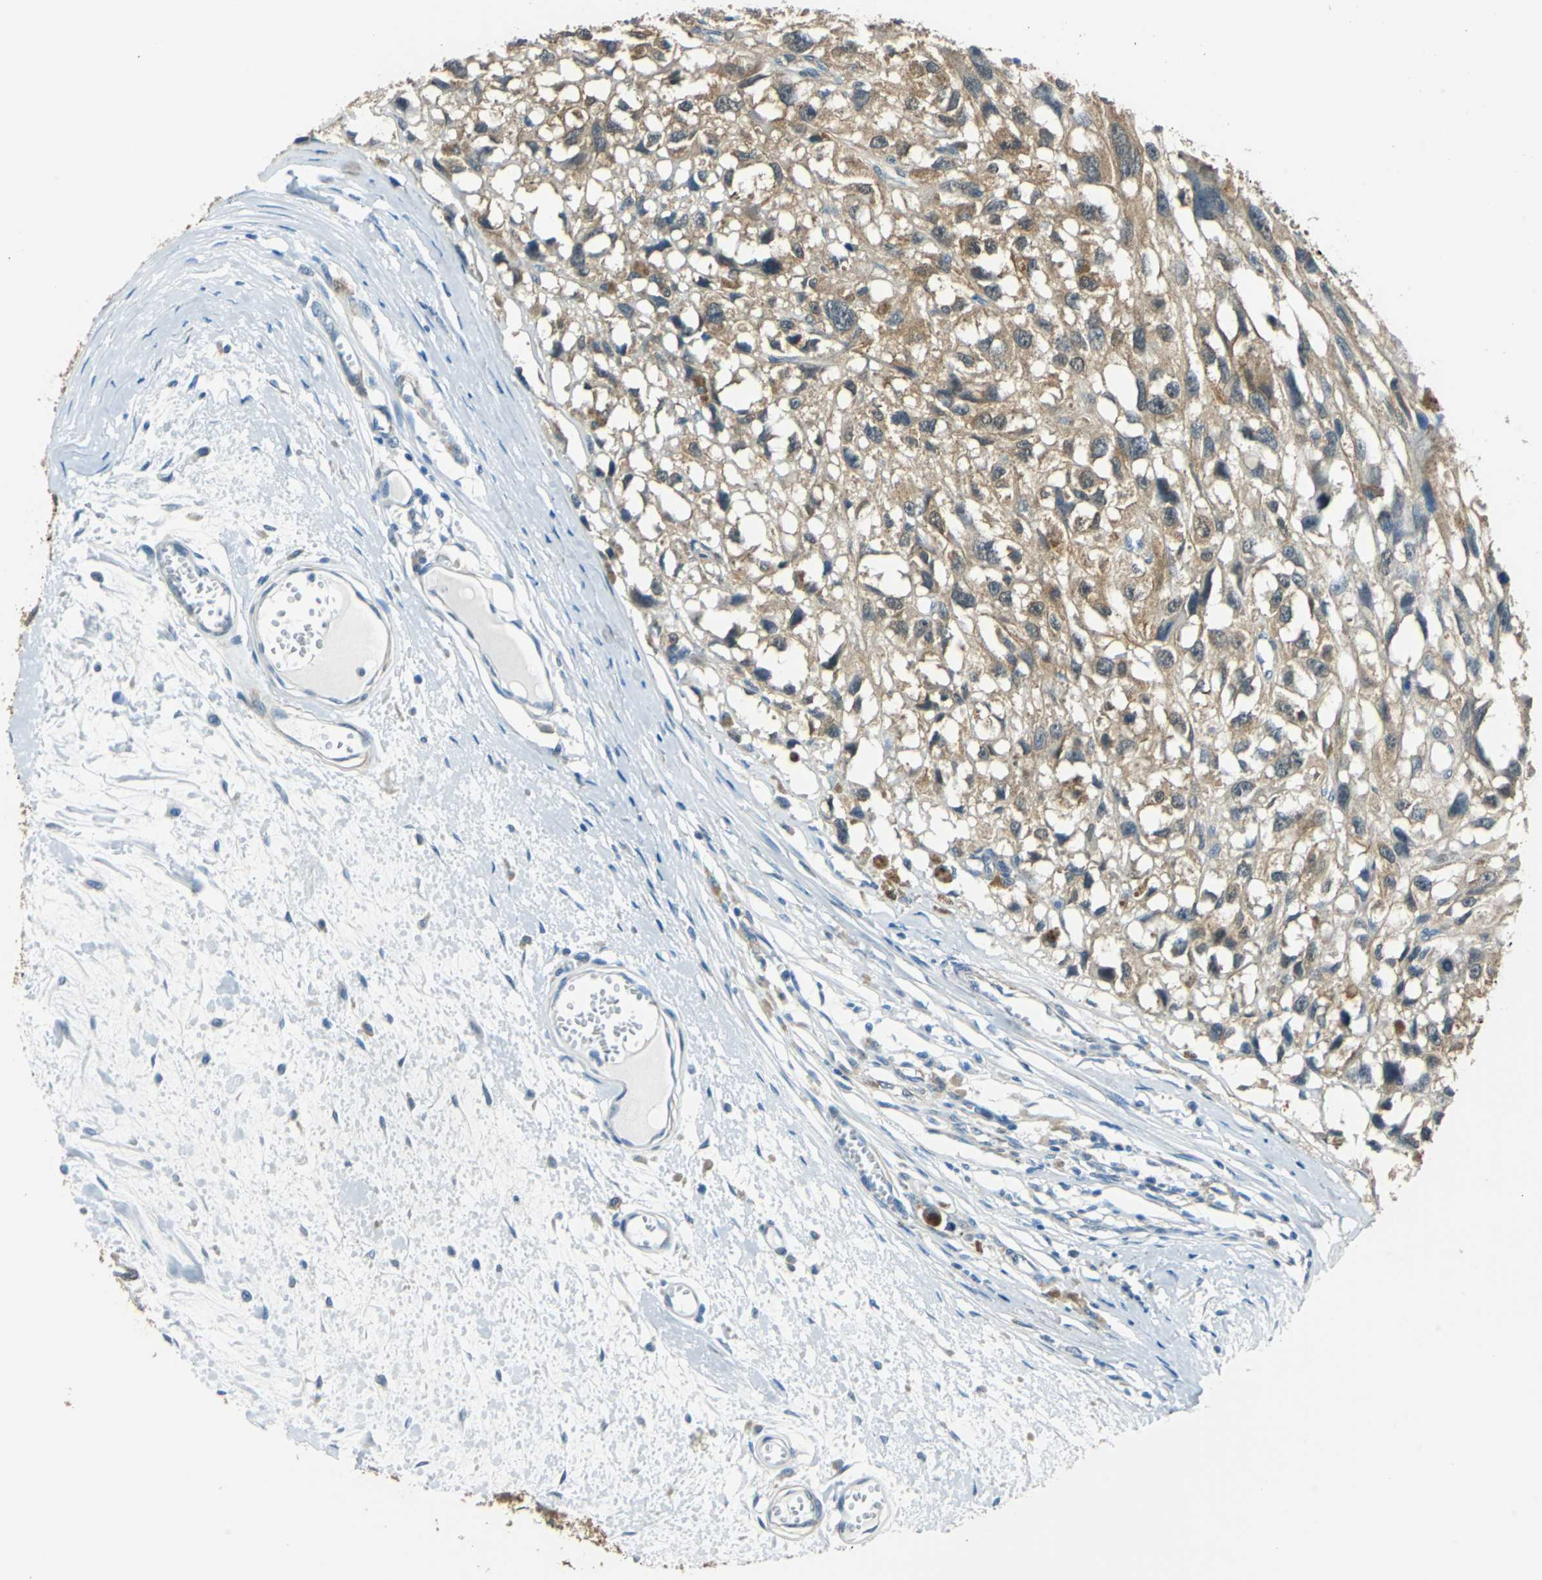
{"staining": {"intensity": "moderate", "quantity": ">75%", "location": "cytoplasmic/membranous"}, "tissue": "melanoma", "cell_type": "Tumor cells", "image_type": "cancer", "snomed": [{"axis": "morphology", "description": "Malignant melanoma, Metastatic site"}, {"axis": "topography", "description": "Lymph node"}], "caption": "Immunohistochemistry staining of melanoma, which reveals medium levels of moderate cytoplasmic/membranous expression in about >75% of tumor cells indicating moderate cytoplasmic/membranous protein staining. The staining was performed using DAB (3,3'-diaminobenzidine) (brown) for protein detection and nuclei were counterstained in hematoxylin (blue).", "gene": "FKBP4", "patient": {"sex": "male", "age": 59}}